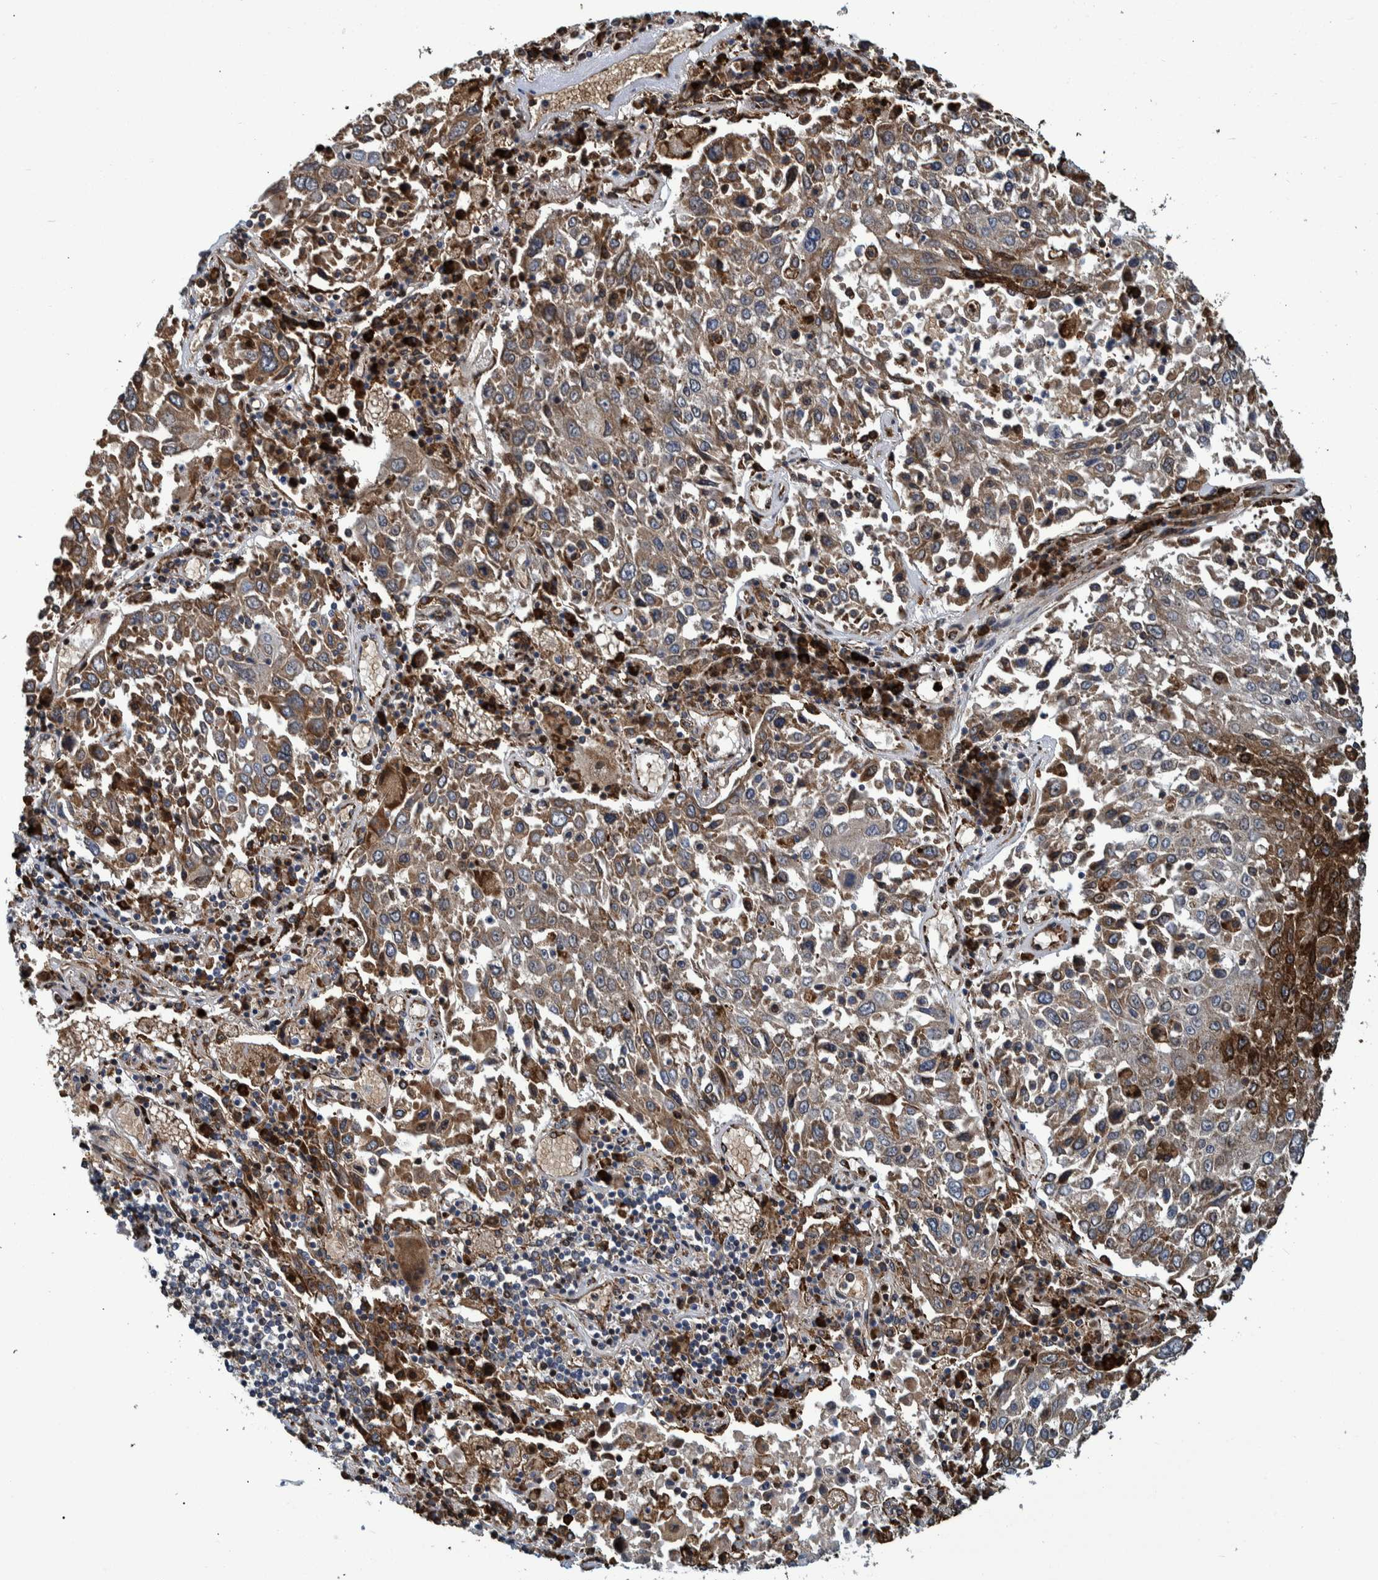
{"staining": {"intensity": "weak", "quantity": ">75%", "location": "cytoplasmic/membranous"}, "tissue": "lung cancer", "cell_type": "Tumor cells", "image_type": "cancer", "snomed": [{"axis": "morphology", "description": "Squamous cell carcinoma, NOS"}, {"axis": "topography", "description": "Lung"}], "caption": "There is low levels of weak cytoplasmic/membranous staining in tumor cells of squamous cell carcinoma (lung), as demonstrated by immunohistochemical staining (brown color).", "gene": "SPAG5", "patient": {"sex": "male", "age": 65}}